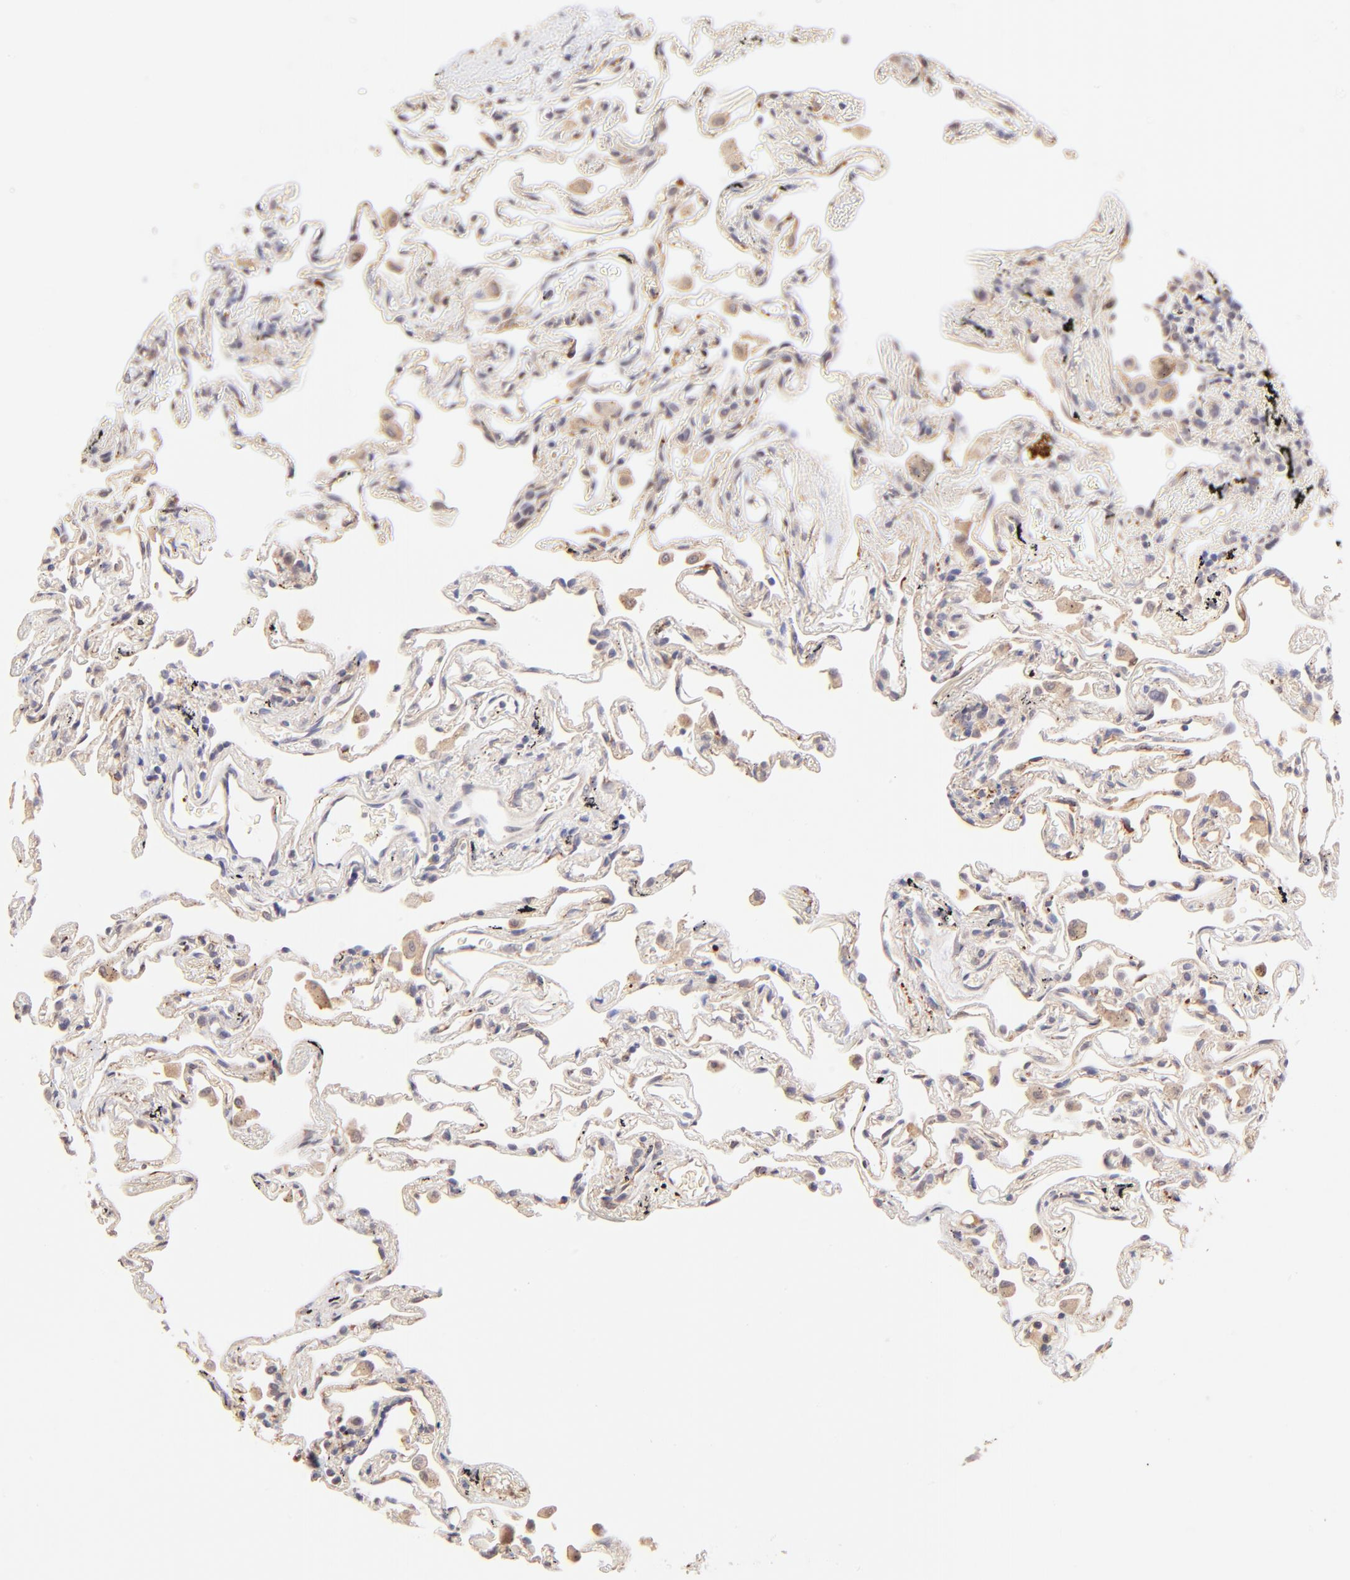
{"staining": {"intensity": "weak", "quantity": "25%-75%", "location": "cytoplasmic/membranous"}, "tissue": "lung", "cell_type": "Alveolar cells", "image_type": "normal", "snomed": [{"axis": "morphology", "description": "Normal tissue, NOS"}, {"axis": "morphology", "description": "Inflammation, NOS"}, {"axis": "topography", "description": "Lung"}], "caption": "Immunohistochemistry (IHC) image of normal human lung stained for a protein (brown), which demonstrates low levels of weak cytoplasmic/membranous expression in about 25%-75% of alveolar cells.", "gene": "SPARC", "patient": {"sex": "male", "age": 69}}